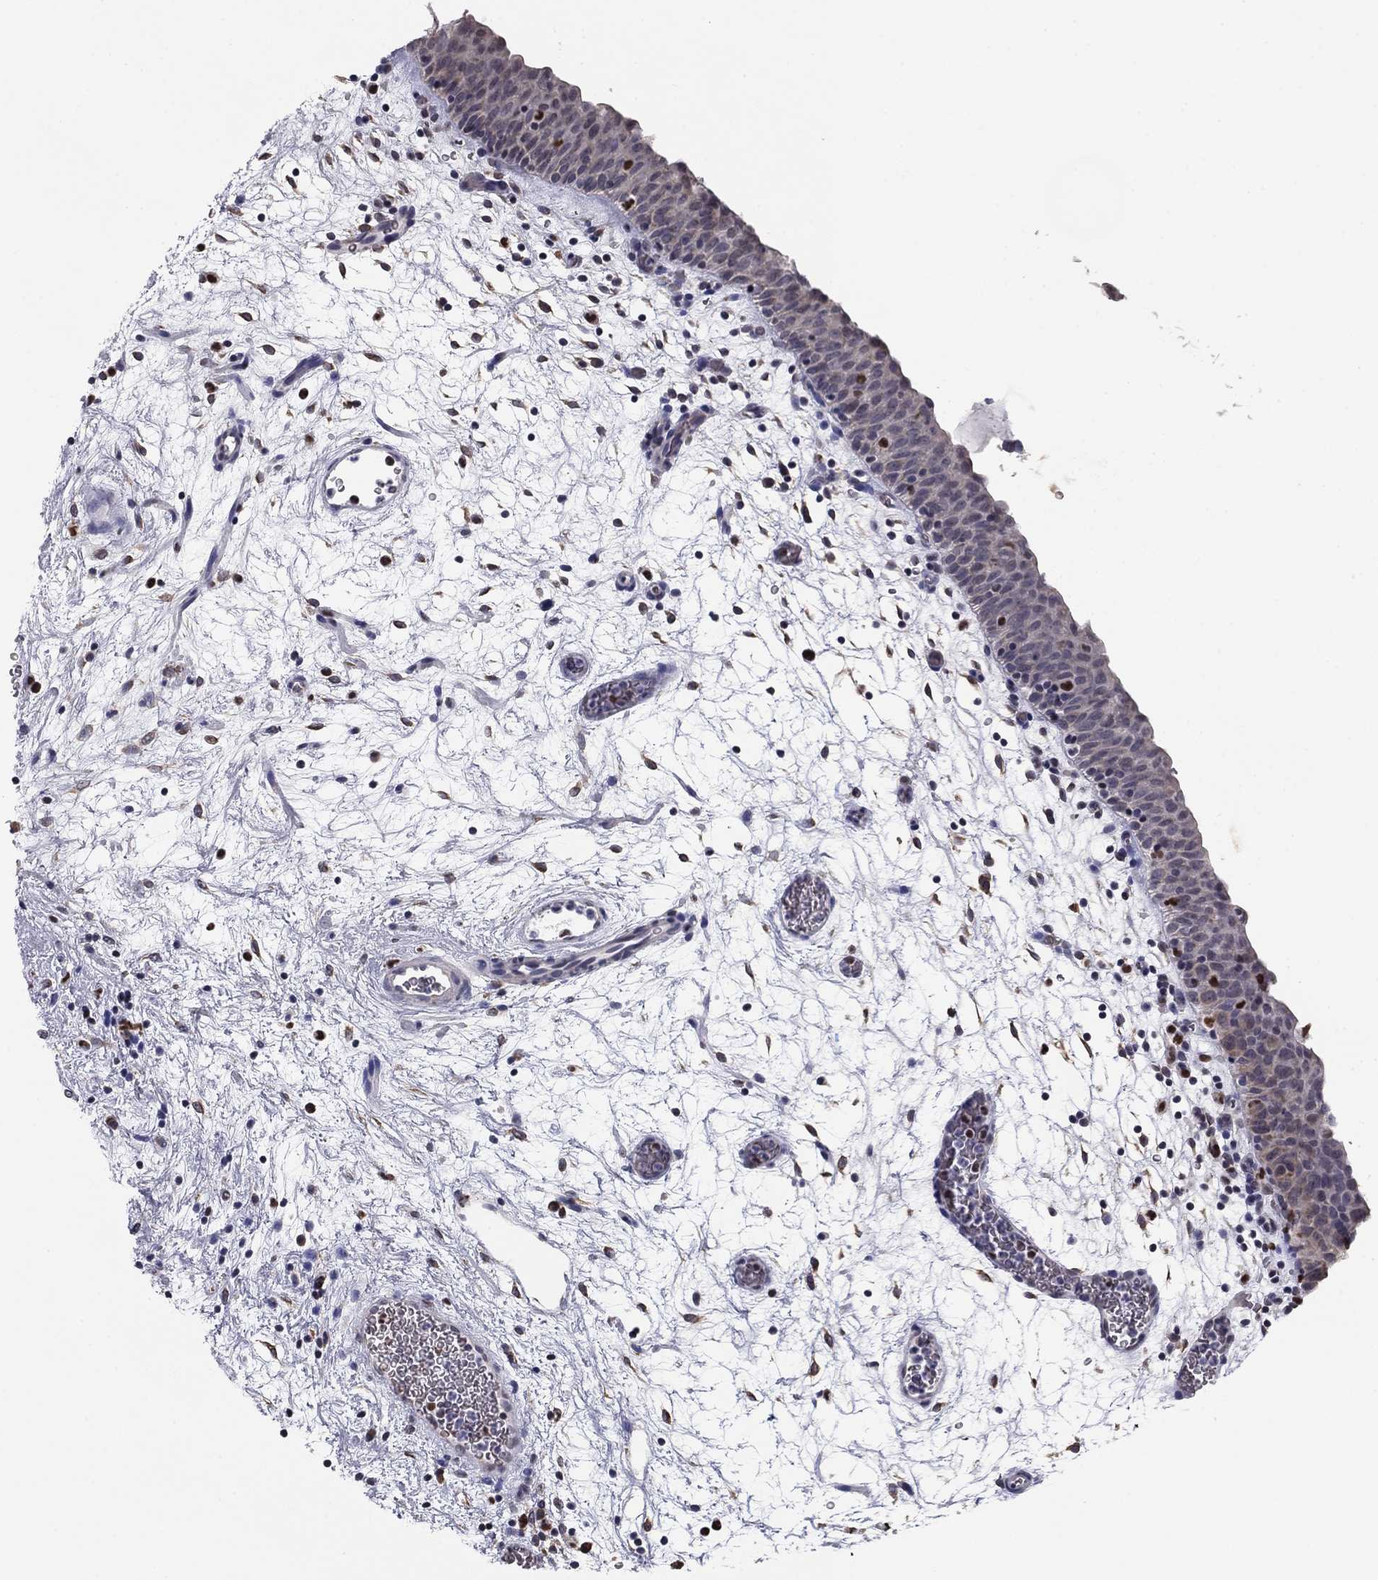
{"staining": {"intensity": "negative", "quantity": "none", "location": "none"}, "tissue": "urinary bladder", "cell_type": "Urothelial cells", "image_type": "normal", "snomed": [{"axis": "morphology", "description": "Normal tissue, NOS"}, {"axis": "topography", "description": "Urinary bladder"}], "caption": "DAB (3,3'-diaminobenzidine) immunohistochemical staining of benign urinary bladder displays no significant staining in urothelial cells.", "gene": "HSPB2", "patient": {"sex": "male", "age": 37}}